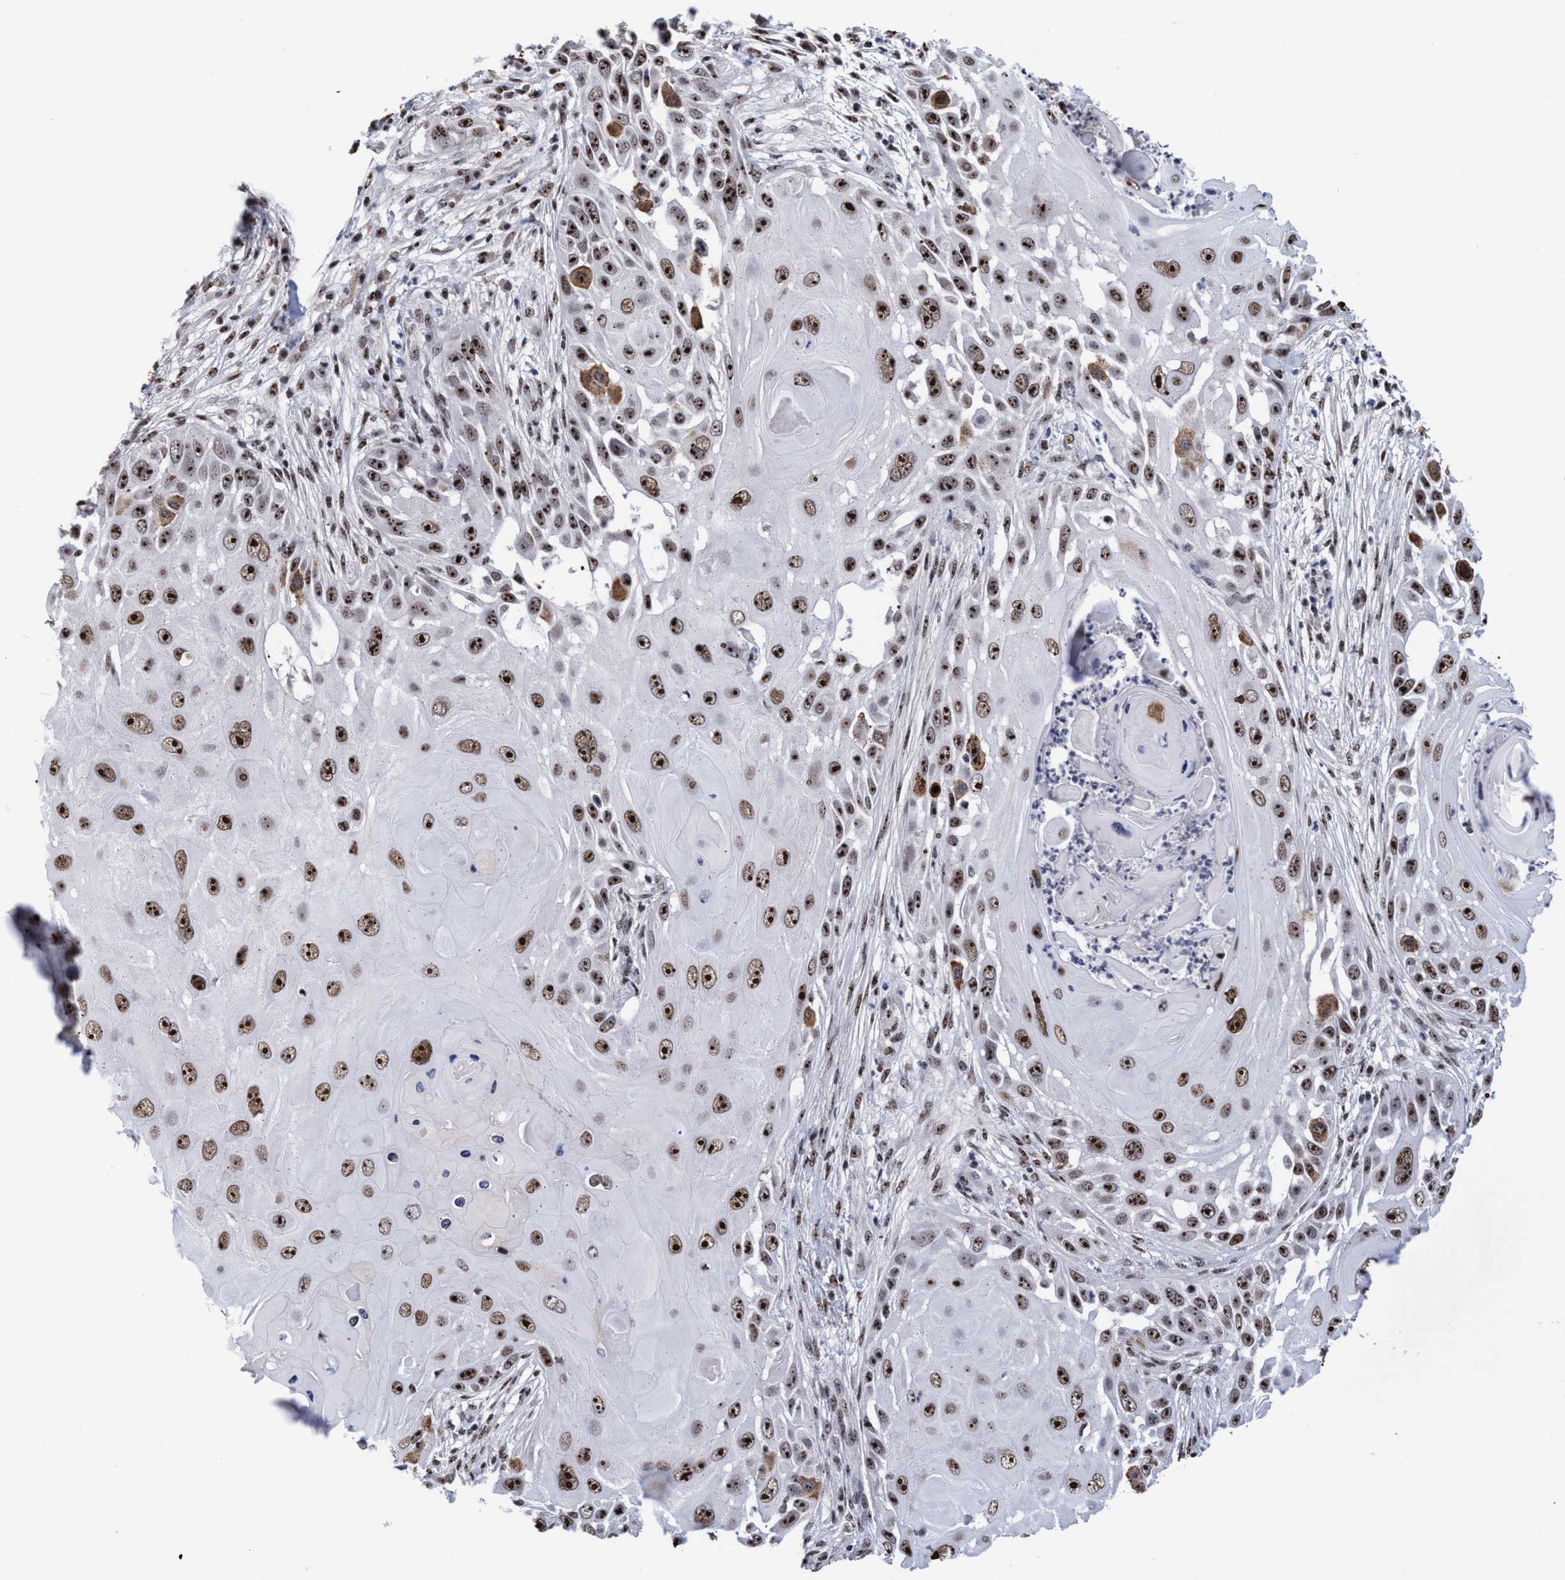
{"staining": {"intensity": "strong", "quantity": ">75%", "location": "nuclear"}, "tissue": "skin cancer", "cell_type": "Tumor cells", "image_type": "cancer", "snomed": [{"axis": "morphology", "description": "Squamous cell carcinoma, NOS"}, {"axis": "topography", "description": "Skin"}], "caption": "IHC photomicrograph of squamous cell carcinoma (skin) stained for a protein (brown), which displays high levels of strong nuclear positivity in approximately >75% of tumor cells.", "gene": "EFCAB10", "patient": {"sex": "female", "age": 44}}